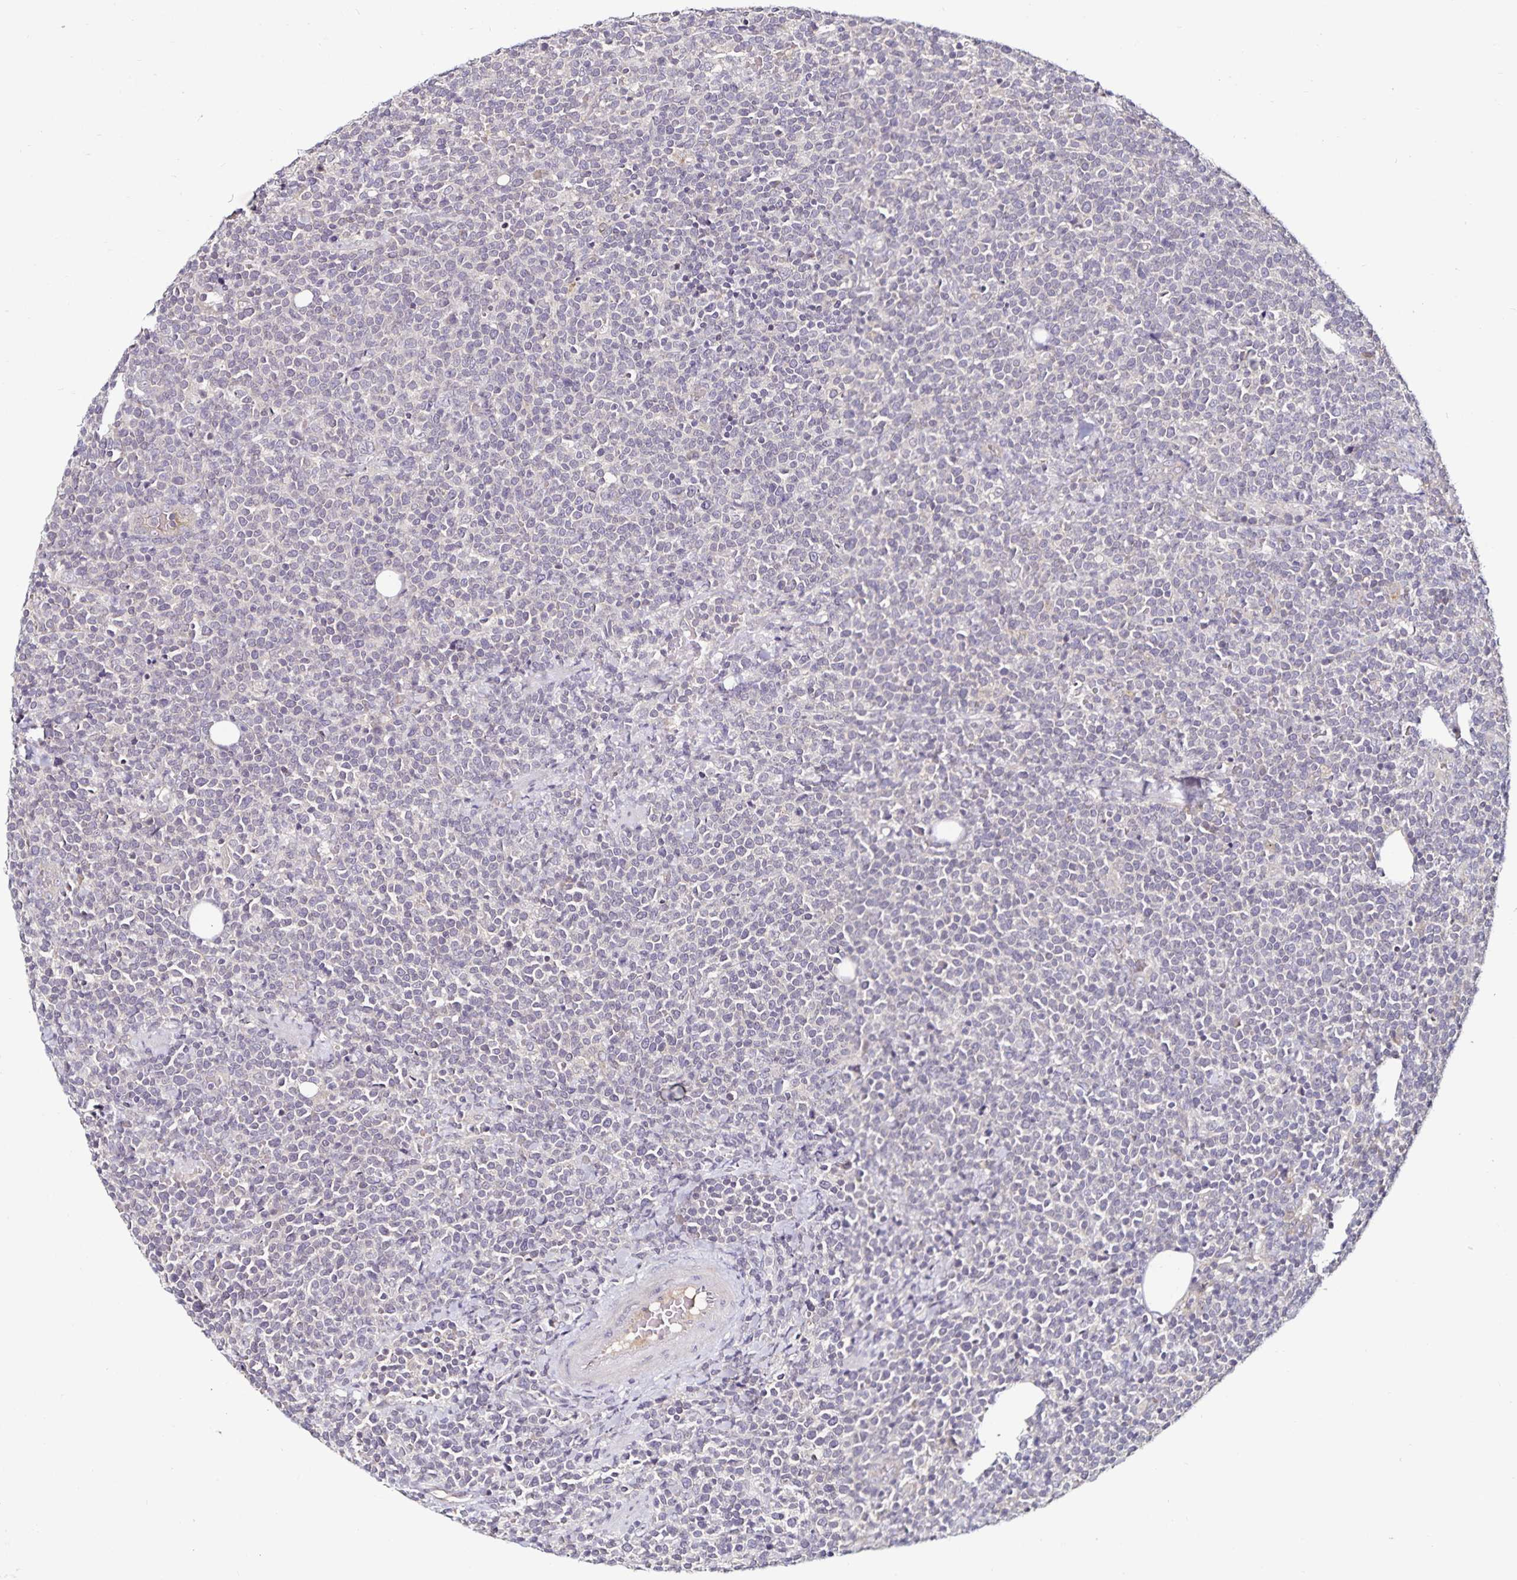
{"staining": {"intensity": "negative", "quantity": "none", "location": "none"}, "tissue": "lymphoma", "cell_type": "Tumor cells", "image_type": "cancer", "snomed": [{"axis": "morphology", "description": "Malignant lymphoma, non-Hodgkin's type, High grade"}, {"axis": "topography", "description": "Lymph node"}], "caption": "The immunohistochemistry micrograph has no significant staining in tumor cells of malignant lymphoma, non-Hodgkin's type (high-grade) tissue.", "gene": "ACSL5", "patient": {"sex": "male", "age": 61}}